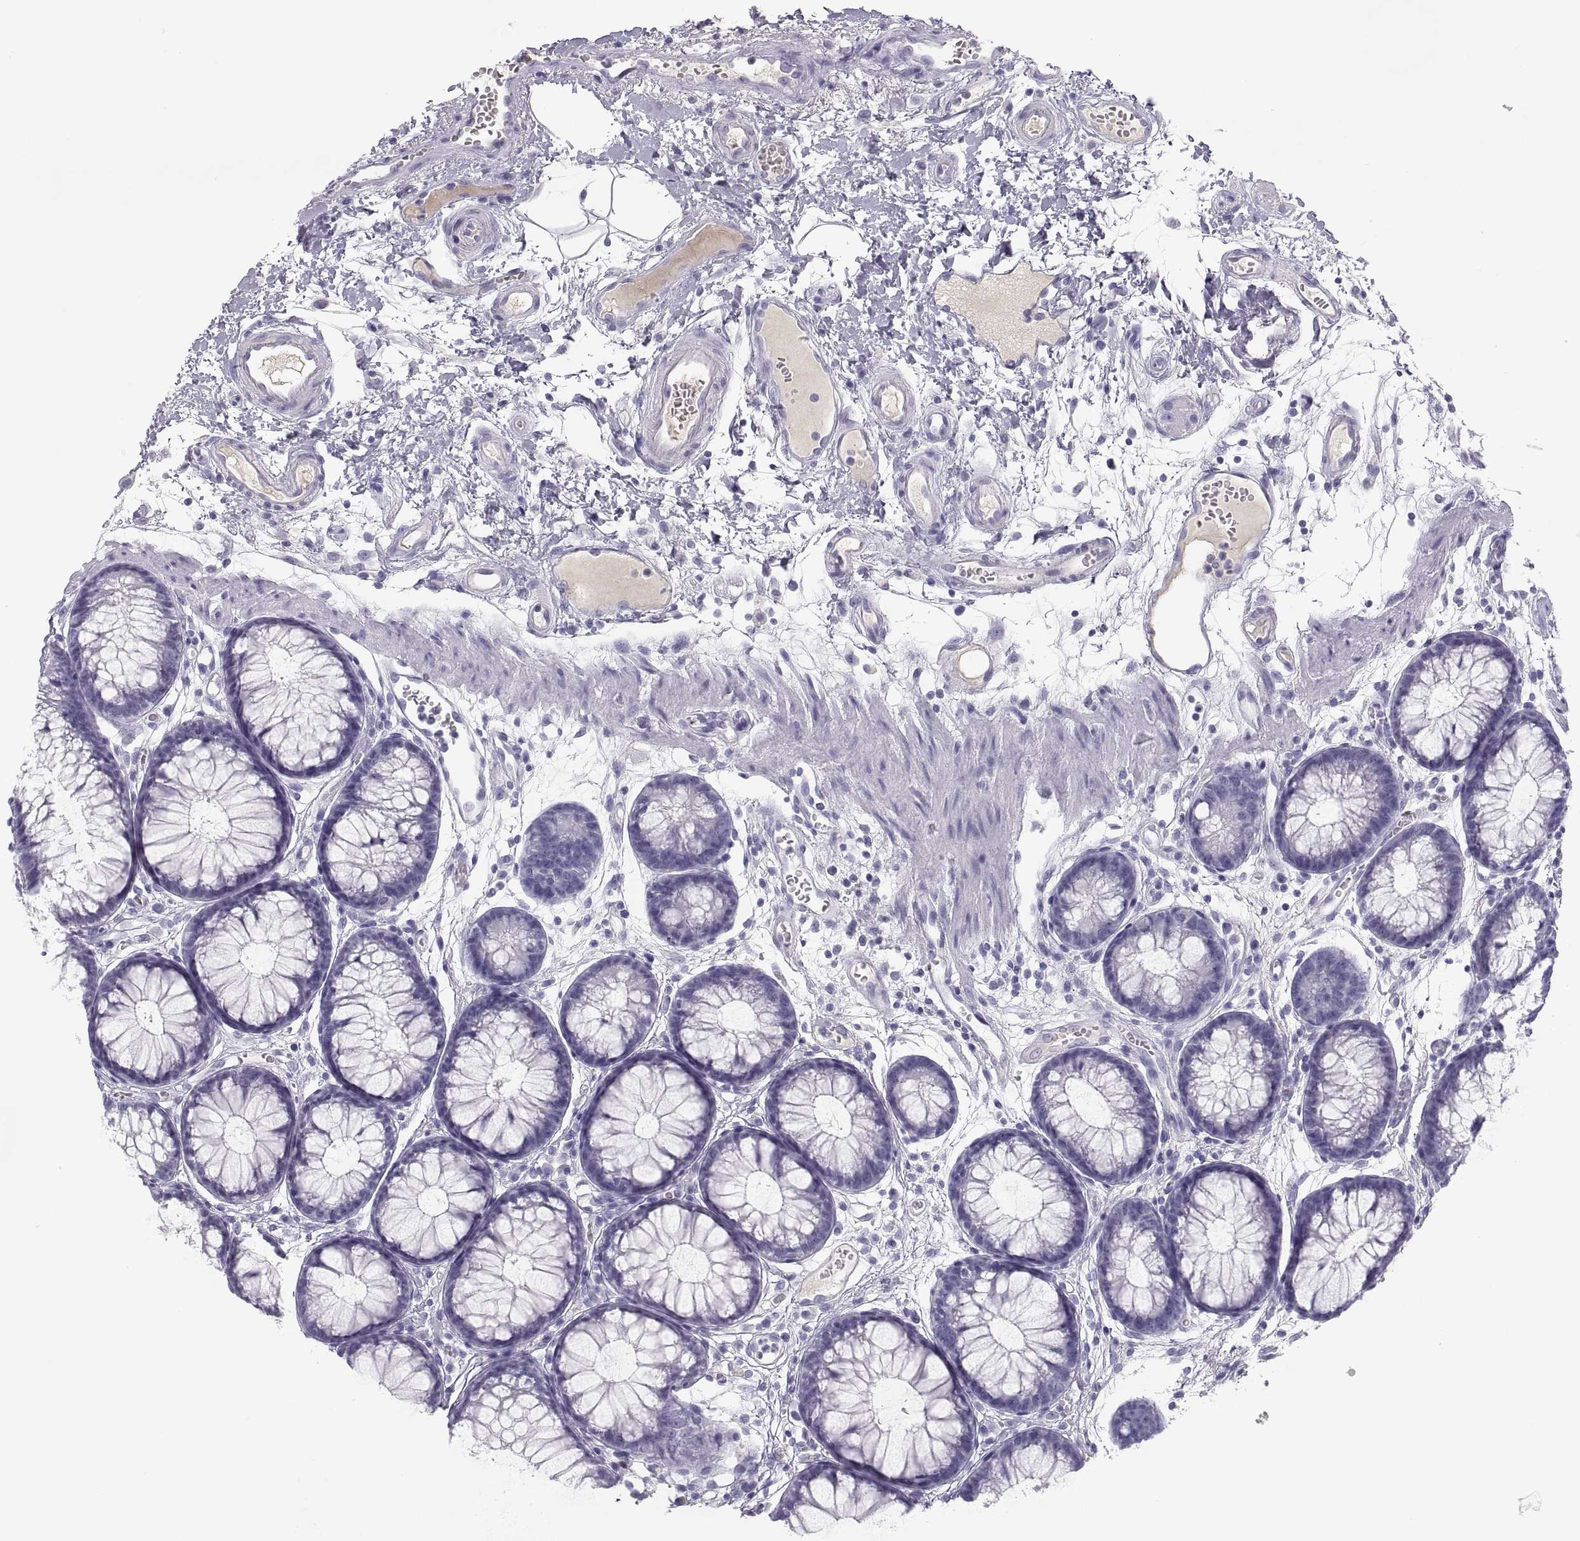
{"staining": {"intensity": "negative", "quantity": "none", "location": "none"}, "tissue": "colon", "cell_type": "Endothelial cells", "image_type": "normal", "snomed": [{"axis": "morphology", "description": "Normal tissue, NOS"}, {"axis": "morphology", "description": "Adenocarcinoma, NOS"}, {"axis": "topography", "description": "Colon"}], "caption": "Endothelial cells show no significant protein expression in normal colon. (Brightfield microscopy of DAB (3,3'-diaminobenzidine) immunohistochemistry at high magnification).", "gene": "MAGEB2", "patient": {"sex": "male", "age": 65}}